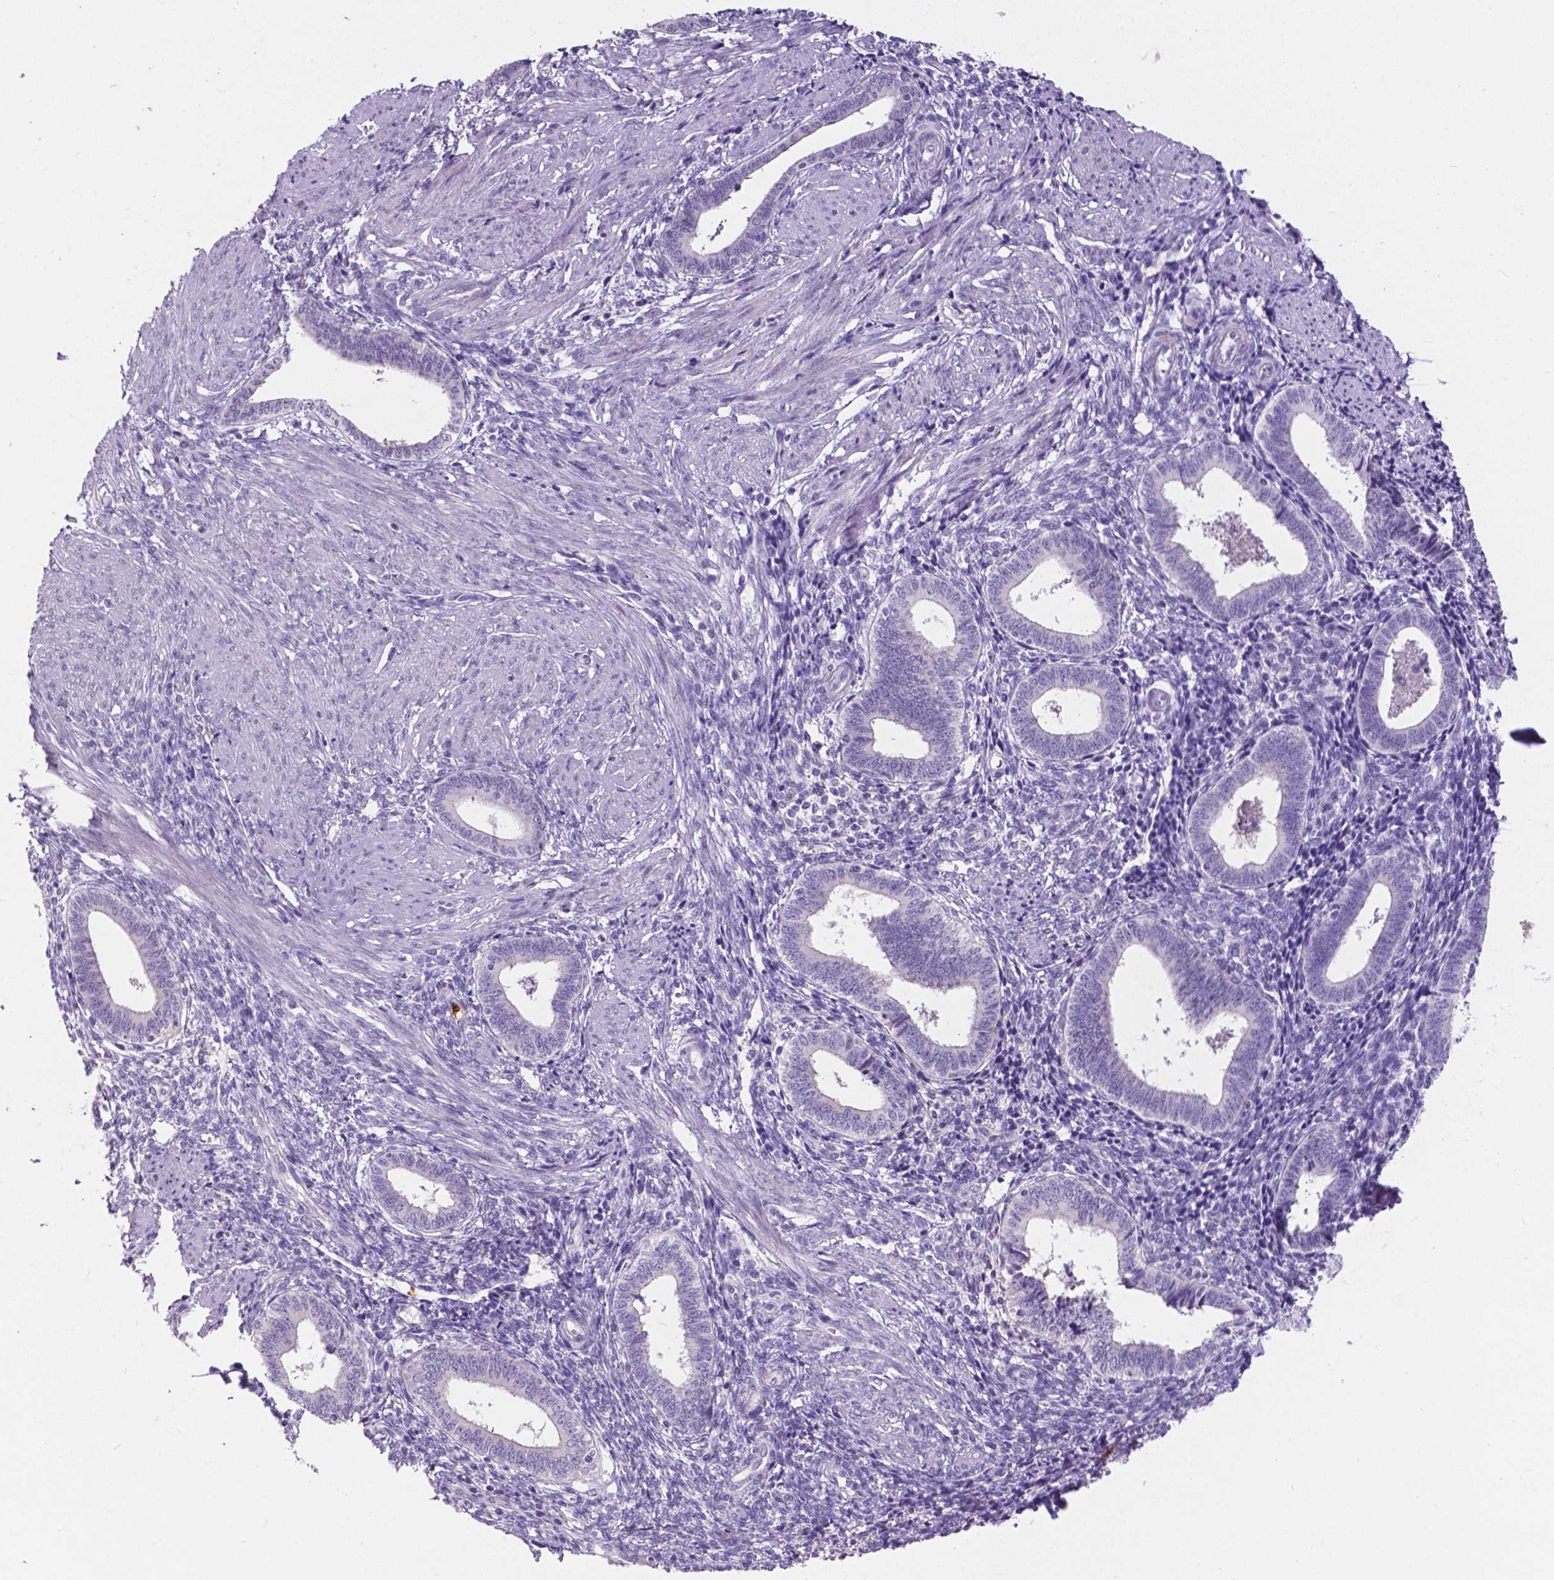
{"staining": {"intensity": "negative", "quantity": "none", "location": "none"}, "tissue": "endometrium", "cell_type": "Cells in endometrial stroma", "image_type": "normal", "snomed": [{"axis": "morphology", "description": "Normal tissue, NOS"}, {"axis": "topography", "description": "Endometrium"}], "caption": "Immunohistochemical staining of unremarkable endometrium shows no significant positivity in cells in endometrial stroma.", "gene": "PLSCR1", "patient": {"sex": "female", "age": 42}}